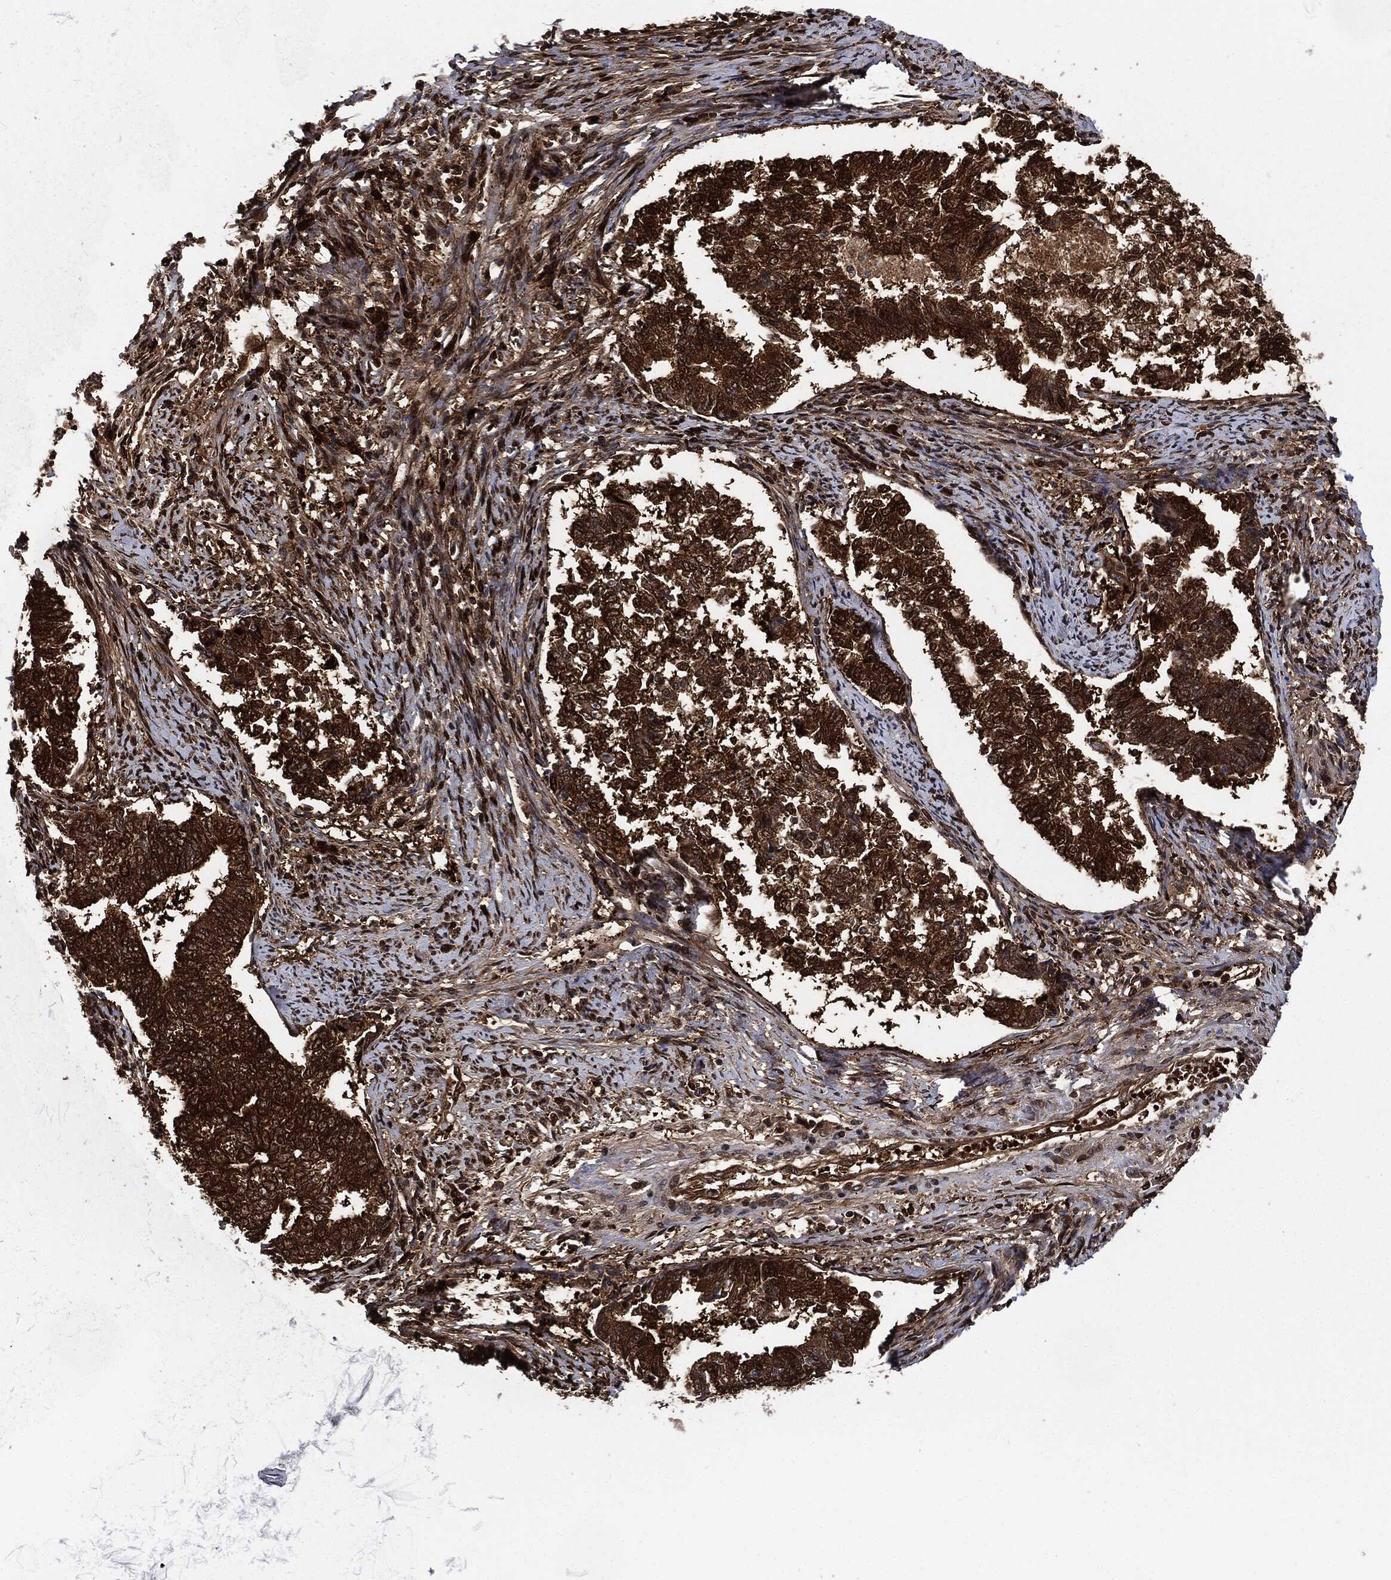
{"staining": {"intensity": "strong", "quantity": ">75%", "location": "cytoplasmic/membranous"}, "tissue": "endometrial cancer", "cell_type": "Tumor cells", "image_type": "cancer", "snomed": [{"axis": "morphology", "description": "Adenocarcinoma, NOS"}, {"axis": "topography", "description": "Endometrium"}], "caption": "Strong cytoplasmic/membranous staining for a protein is appreciated in about >75% of tumor cells of endometrial cancer using IHC.", "gene": "PRDX2", "patient": {"sex": "female", "age": 65}}